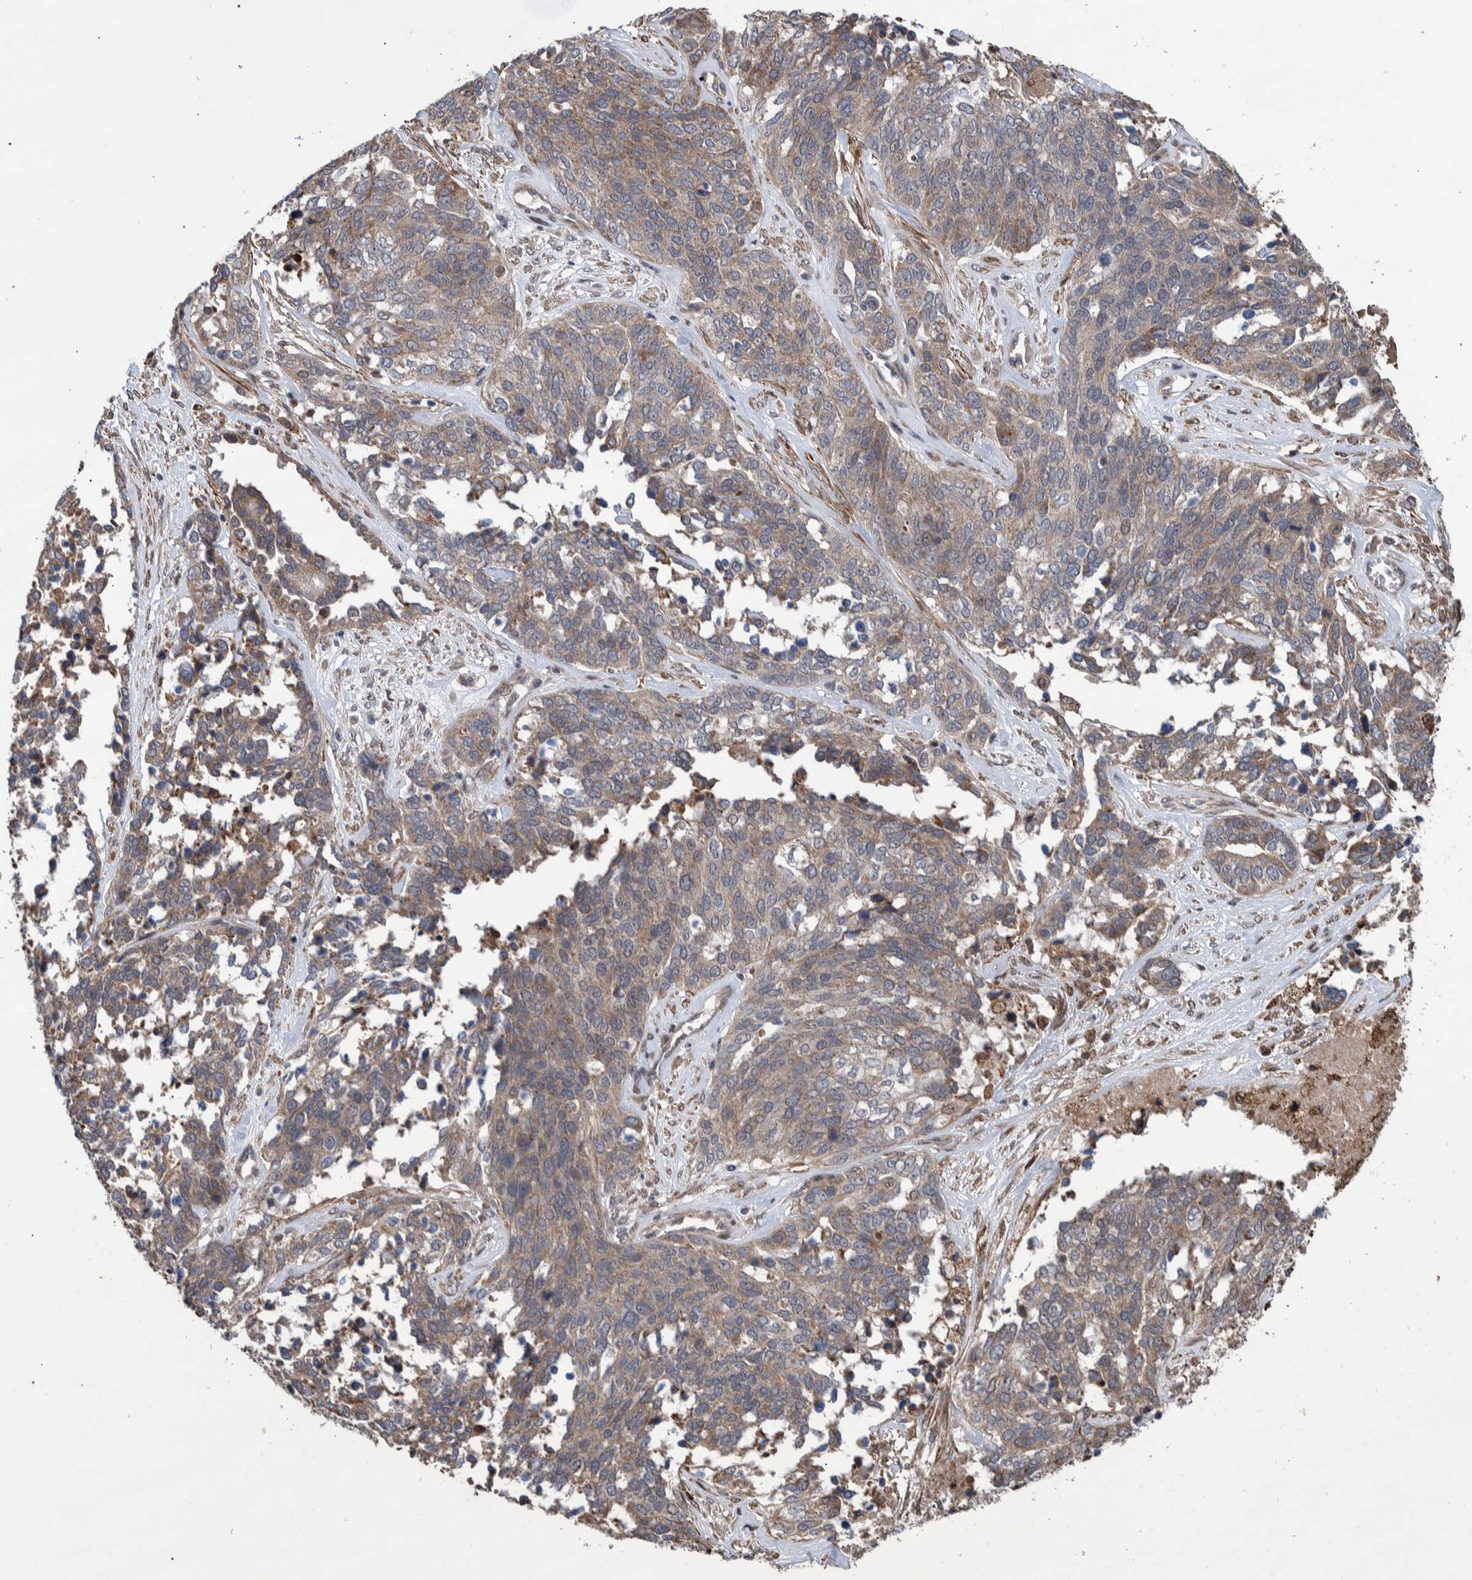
{"staining": {"intensity": "weak", "quantity": ">75%", "location": "cytoplasmic/membranous"}, "tissue": "ovarian cancer", "cell_type": "Tumor cells", "image_type": "cancer", "snomed": [{"axis": "morphology", "description": "Cystadenocarcinoma, serous, NOS"}, {"axis": "topography", "description": "Ovary"}], "caption": "Brown immunohistochemical staining in human serous cystadenocarcinoma (ovarian) exhibits weak cytoplasmic/membranous positivity in about >75% of tumor cells.", "gene": "B3GNTL1", "patient": {"sex": "female", "age": 44}}